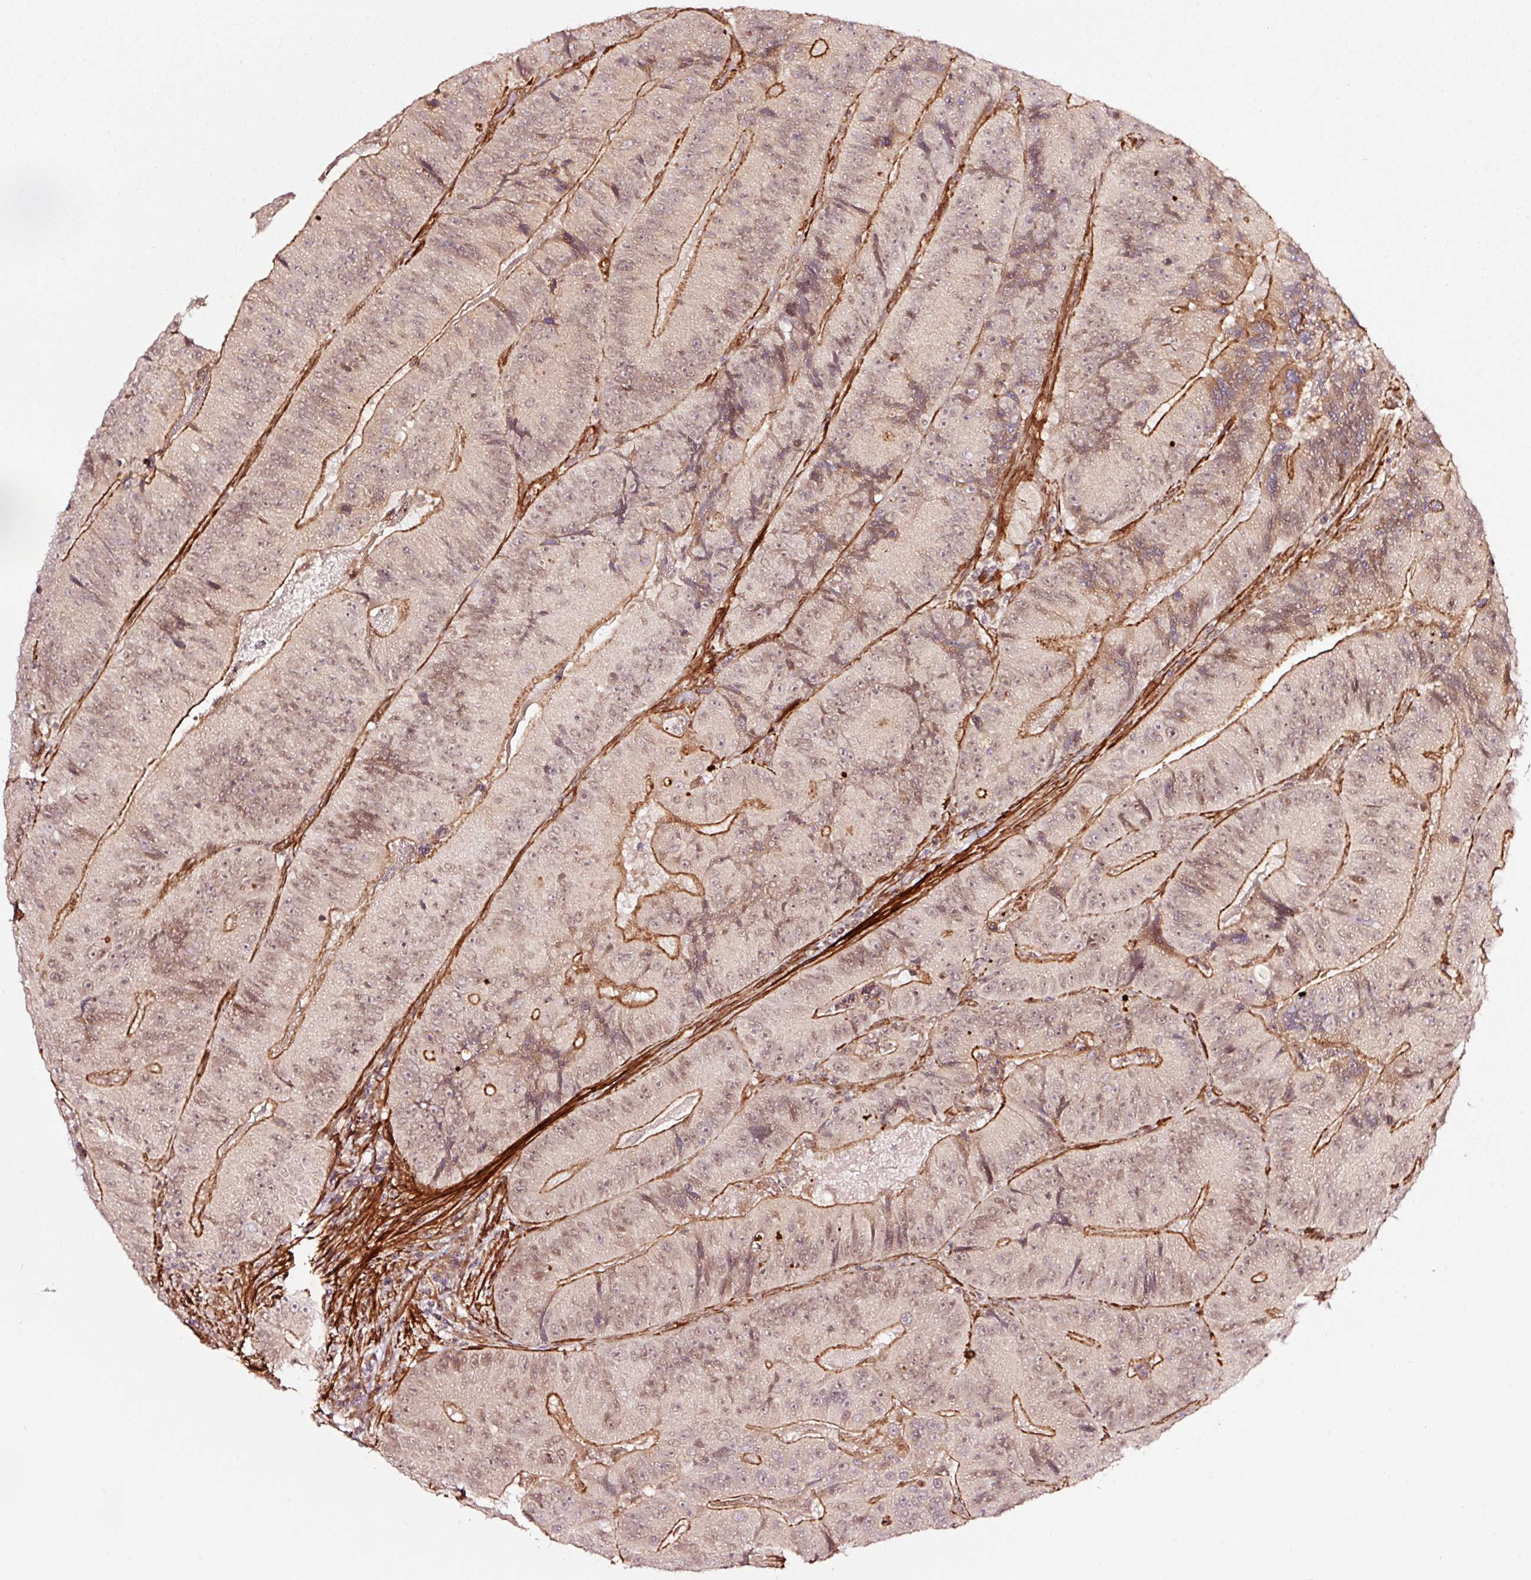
{"staining": {"intensity": "moderate", "quantity": "25%-75%", "location": "cytoplasmic/membranous,nuclear"}, "tissue": "colorectal cancer", "cell_type": "Tumor cells", "image_type": "cancer", "snomed": [{"axis": "morphology", "description": "Adenocarcinoma, NOS"}, {"axis": "topography", "description": "Colon"}], "caption": "There is medium levels of moderate cytoplasmic/membranous and nuclear positivity in tumor cells of colorectal adenocarcinoma, as demonstrated by immunohistochemical staining (brown color).", "gene": "TPM1", "patient": {"sex": "female", "age": 86}}